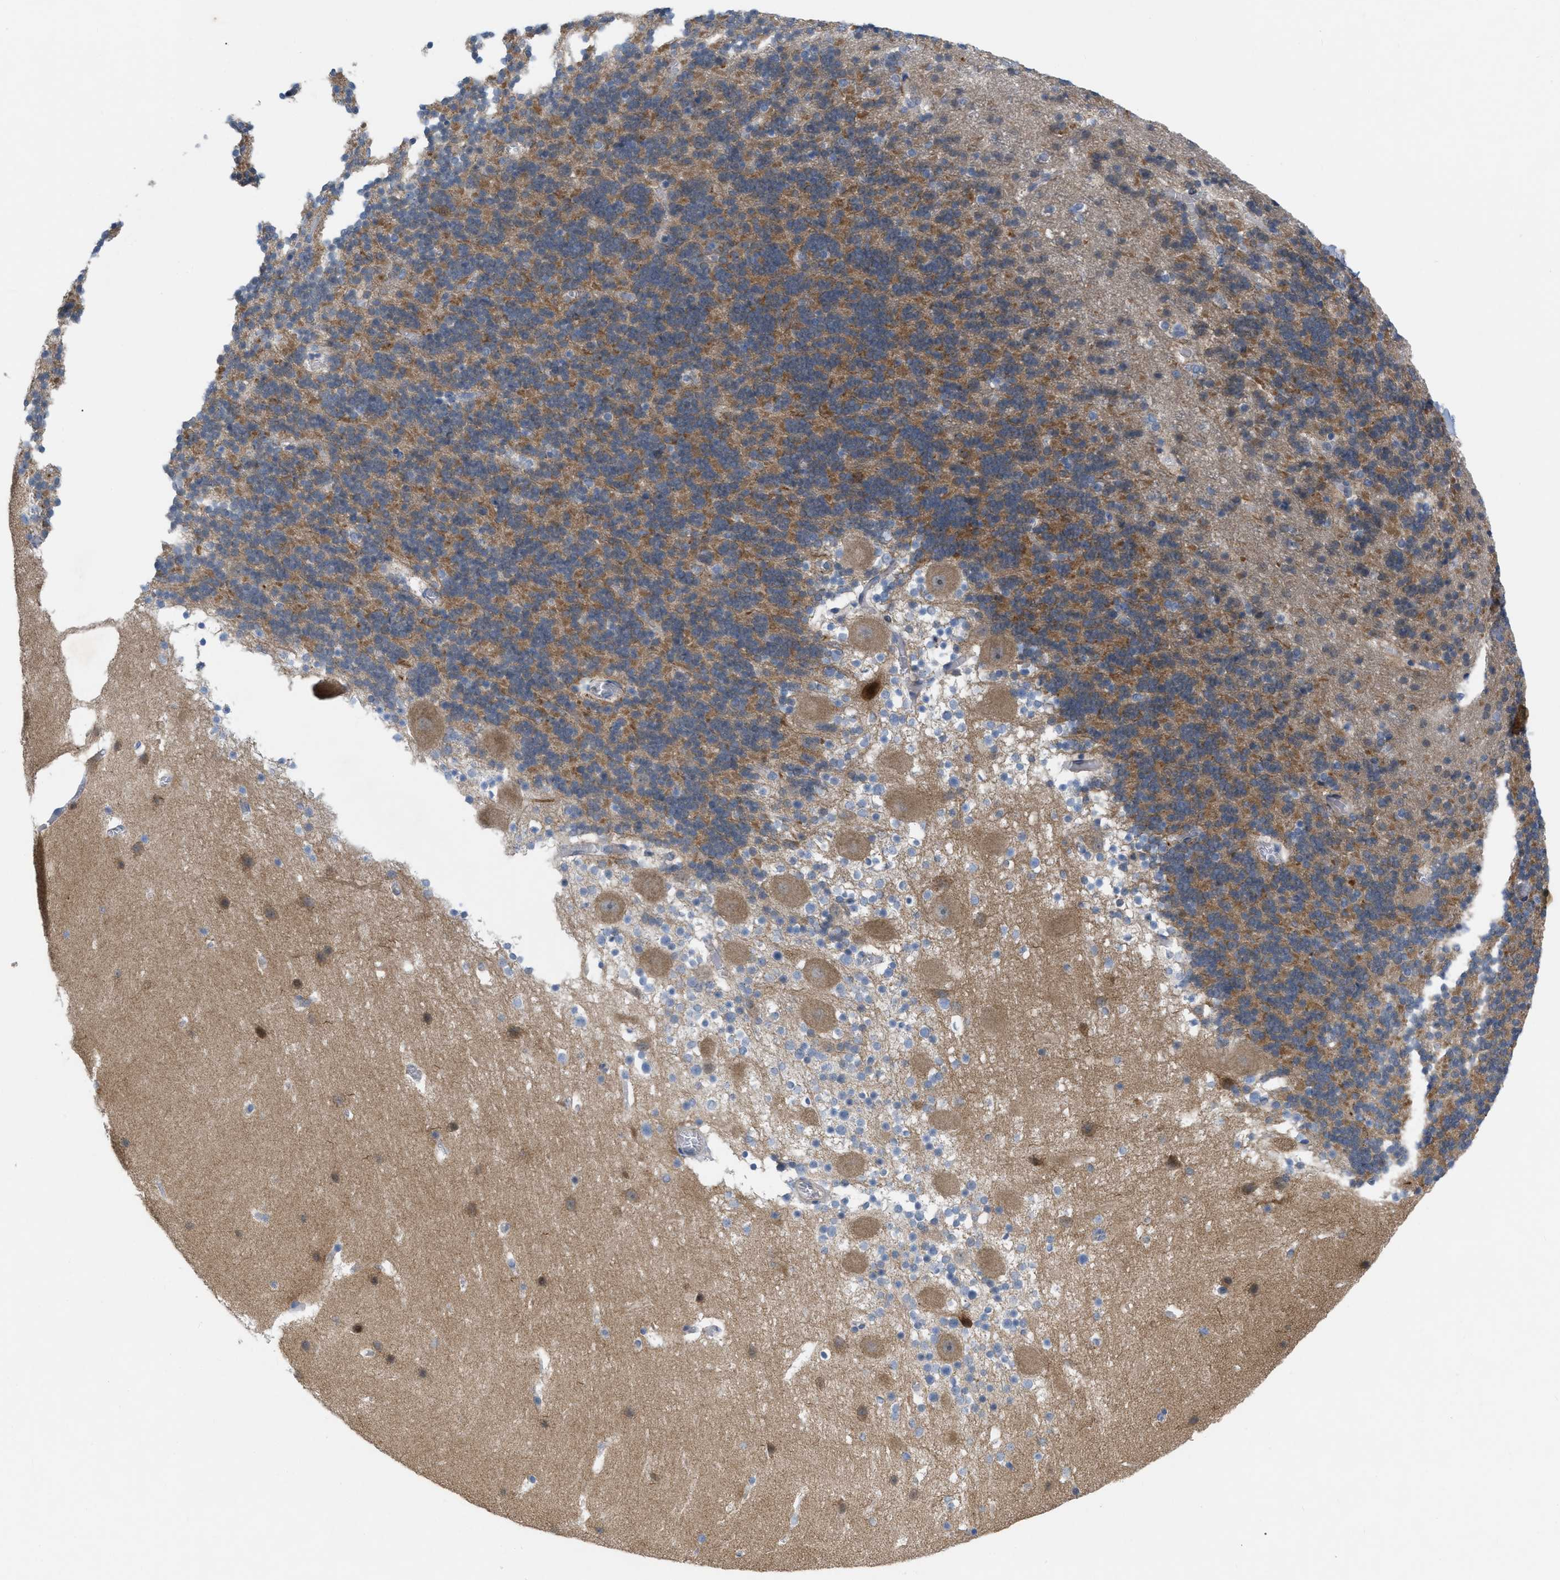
{"staining": {"intensity": "moderate", "quantity": "25%-75%", "location": "cytoplasmic/membranous"}, "tissue": "cerebellum", "cell_type": "Cells in granular layer", "image_type": "normal", "snomed": [{"axis": "morphology", "description": "Normal tissue, NOS"}, {"axis": "topography", "description": "Cerebellum"}], "caption": "Protein expression by immunohistochemistry (IHC) reveals moderate cytoplasmic/membranous positivity in approximately 25%-75% of cells in granular layer in unremarkable cerebellum. The protein of interest is stained brown, and the nuclei are stained in blue (DAB (3,3'-diaminobenzidine) IHC with brightfield microscopy, high magnification).", "gene": "NDEL1", "patient": {"sex": "male", "age": 45}}